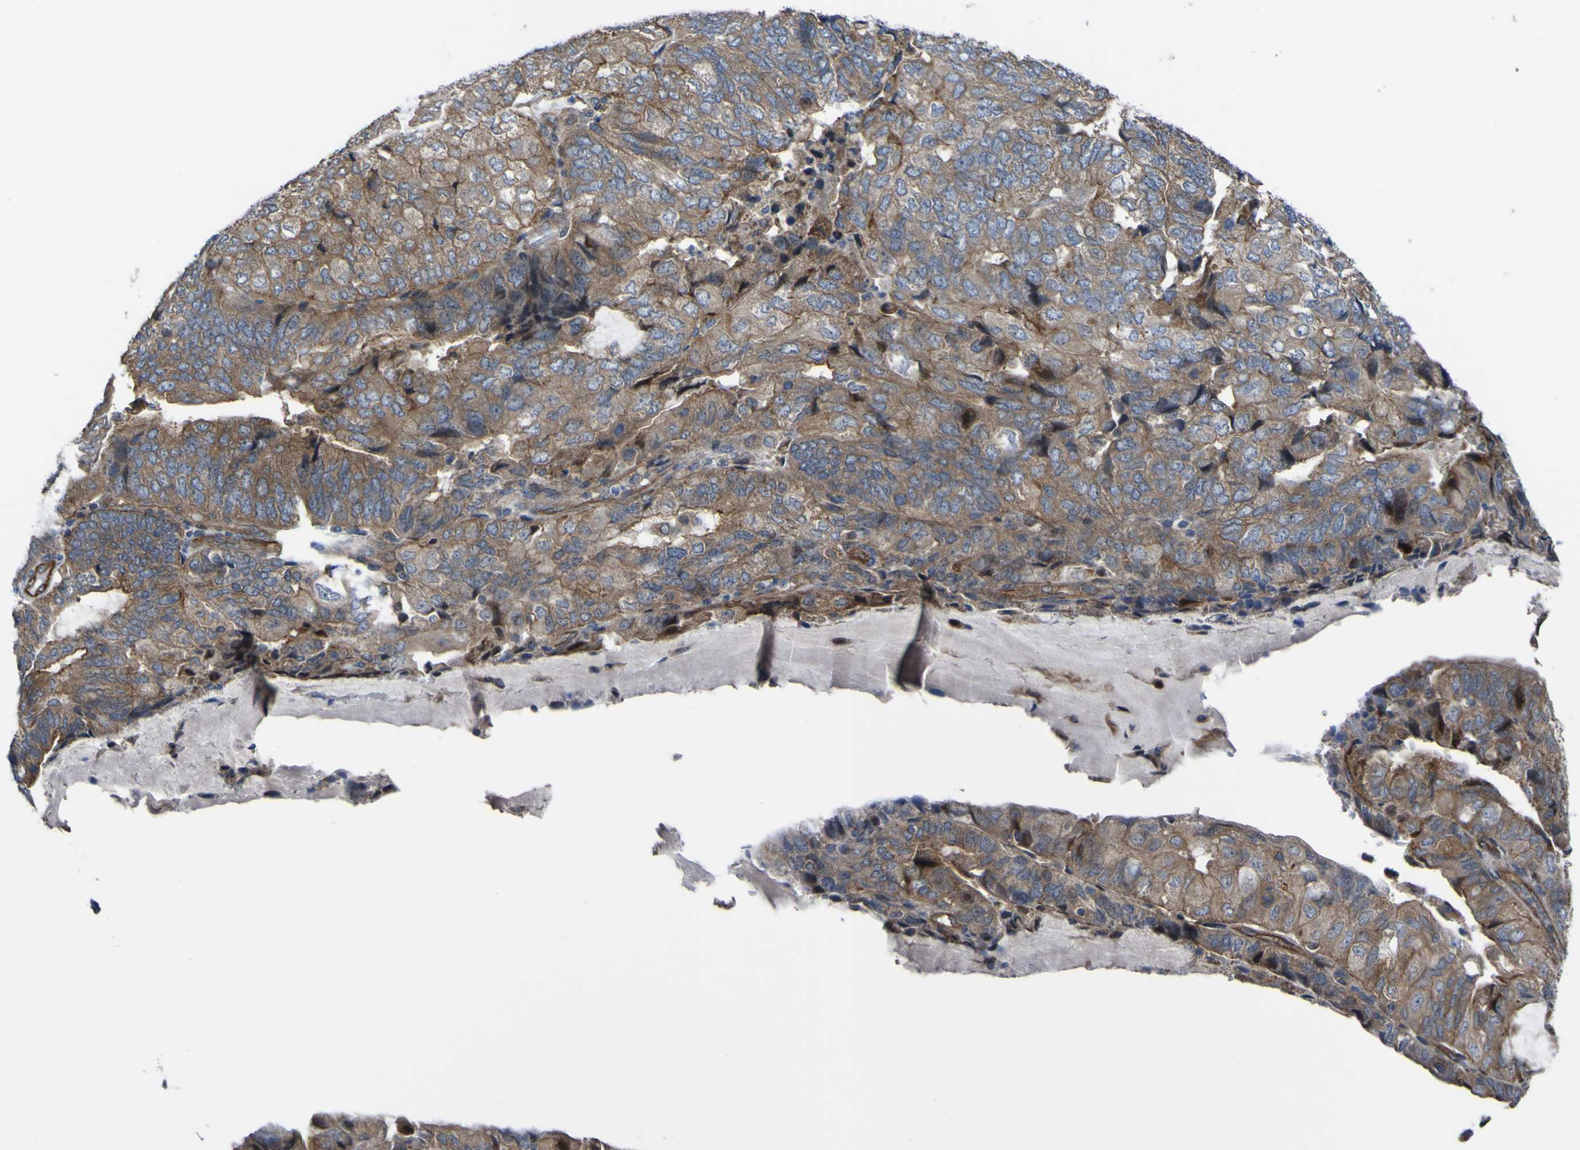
{"staining": {"intensity": "moderate", "quantity": ">75%", "location": "cytoplasmic/membranous"}, "tissue": "endometrial cancer", "cell_type": "Tumor cells", "image_type": "cancer", "snomed": [{"axis": "morphology", "description": "Adenocarcinoma, NOS"}, {"axis": "topography", "description": "Endometrium"}], "caption": "The immunohistochemical stain shows moderate cytoplasmic/membranous positivity in tumor cells of endometrial cancer (adenocarcinoma) tissue. Immunohistochemistry stains the protein of interest in brown and the nuclei are stained blue.", "gene": "FBXO30", "patient": {"sex": "female", "age": 81}}